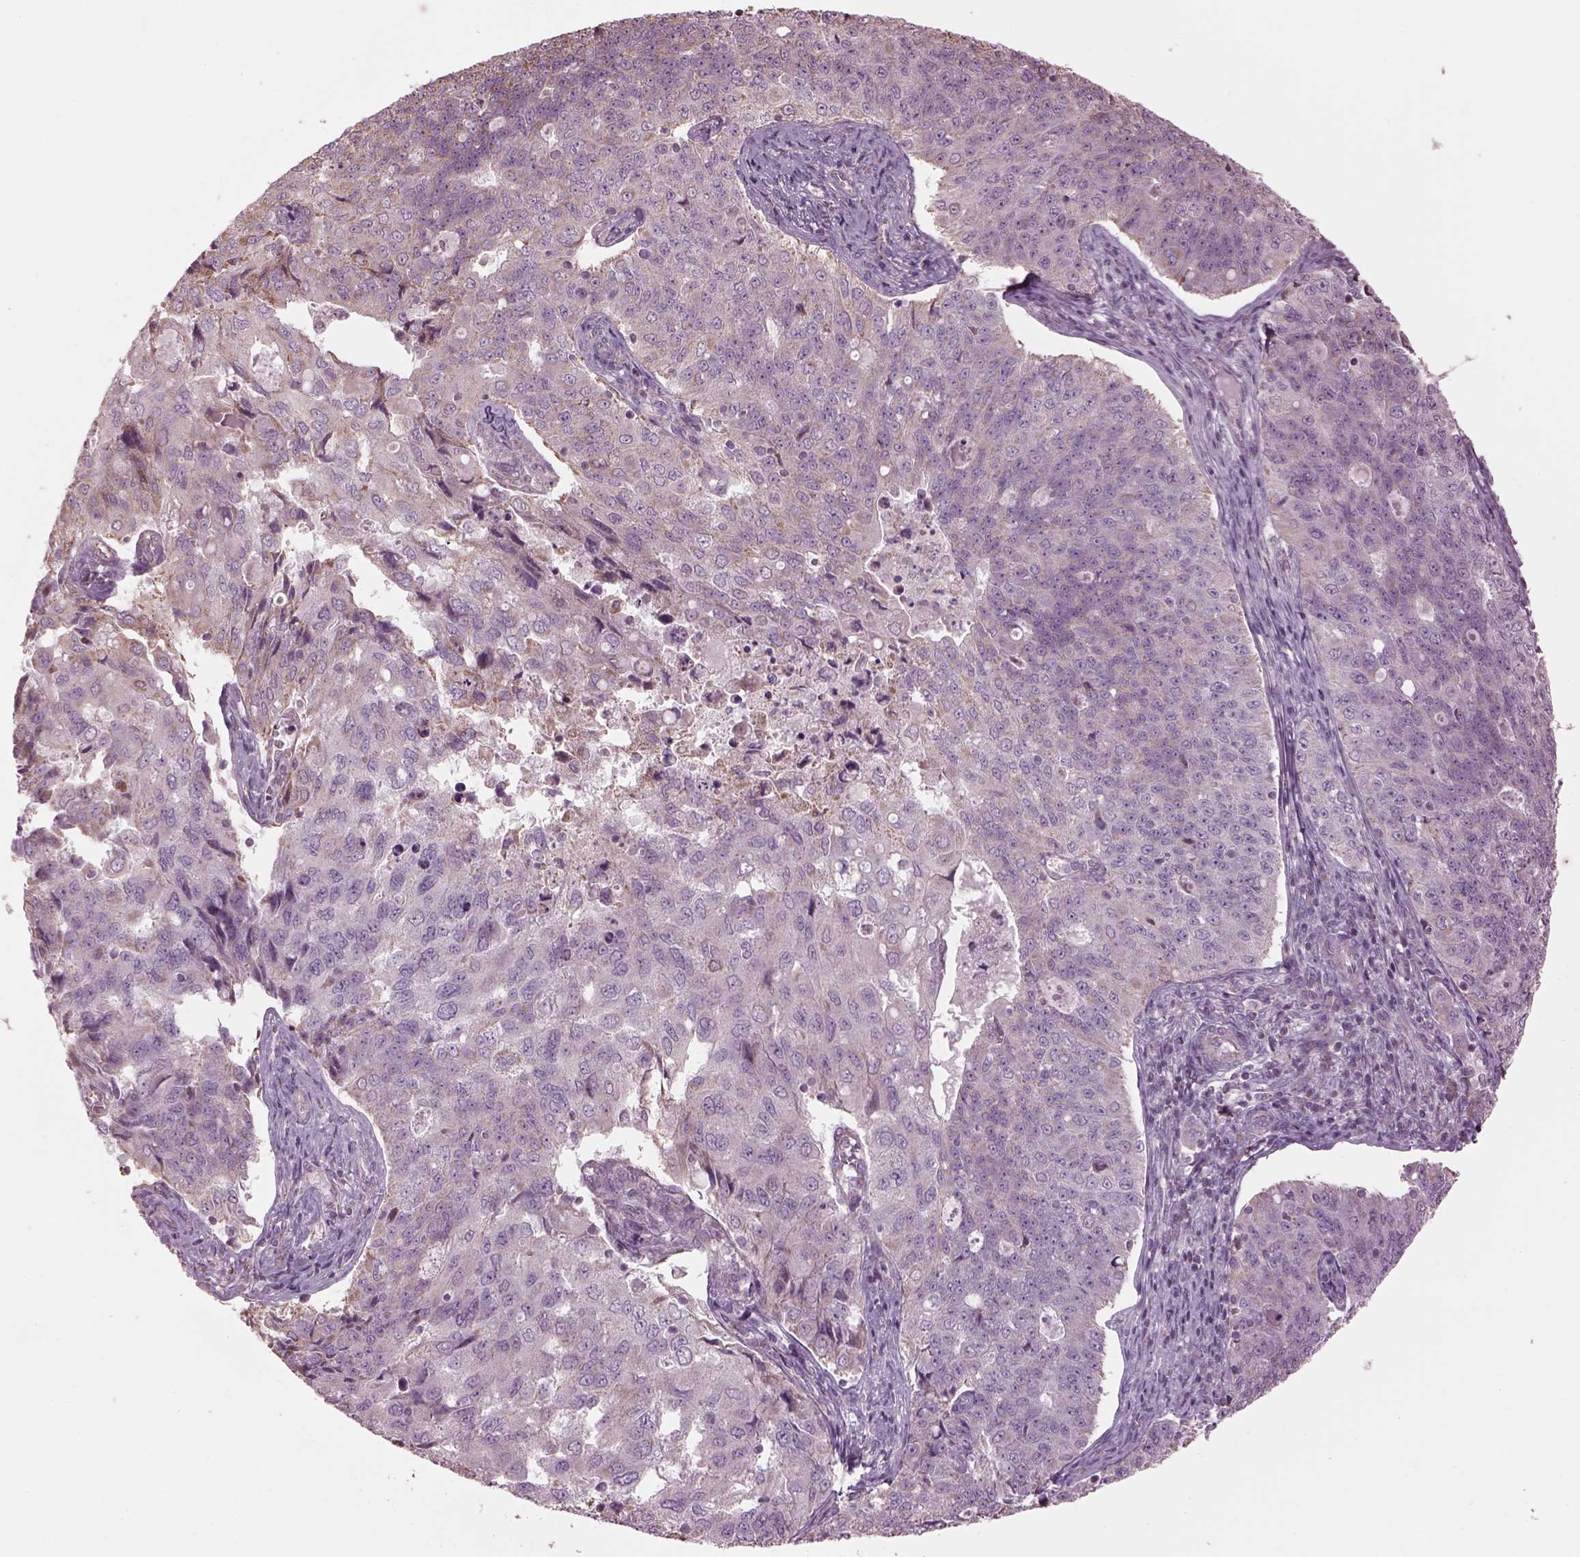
{"staining": {"intensity": "weak", "quantity": "<25%", "location": "cytoplasmic/membranous"}, "tissue": "endometrial cancer", "cell_type": "Tumor cells", "image_type": "cancer", "snomed": [{"axis": "morphology", "description": "Adenocarcinoma, NOS"}, {"axis": "topography", "description": "Endometrium"}], "caption": "Immunohistochemistry of human endometrial cancer displays no positivity in tumor cells.", "gene": "SPATA7", "patient": {"sex": "female", "age": 43}}